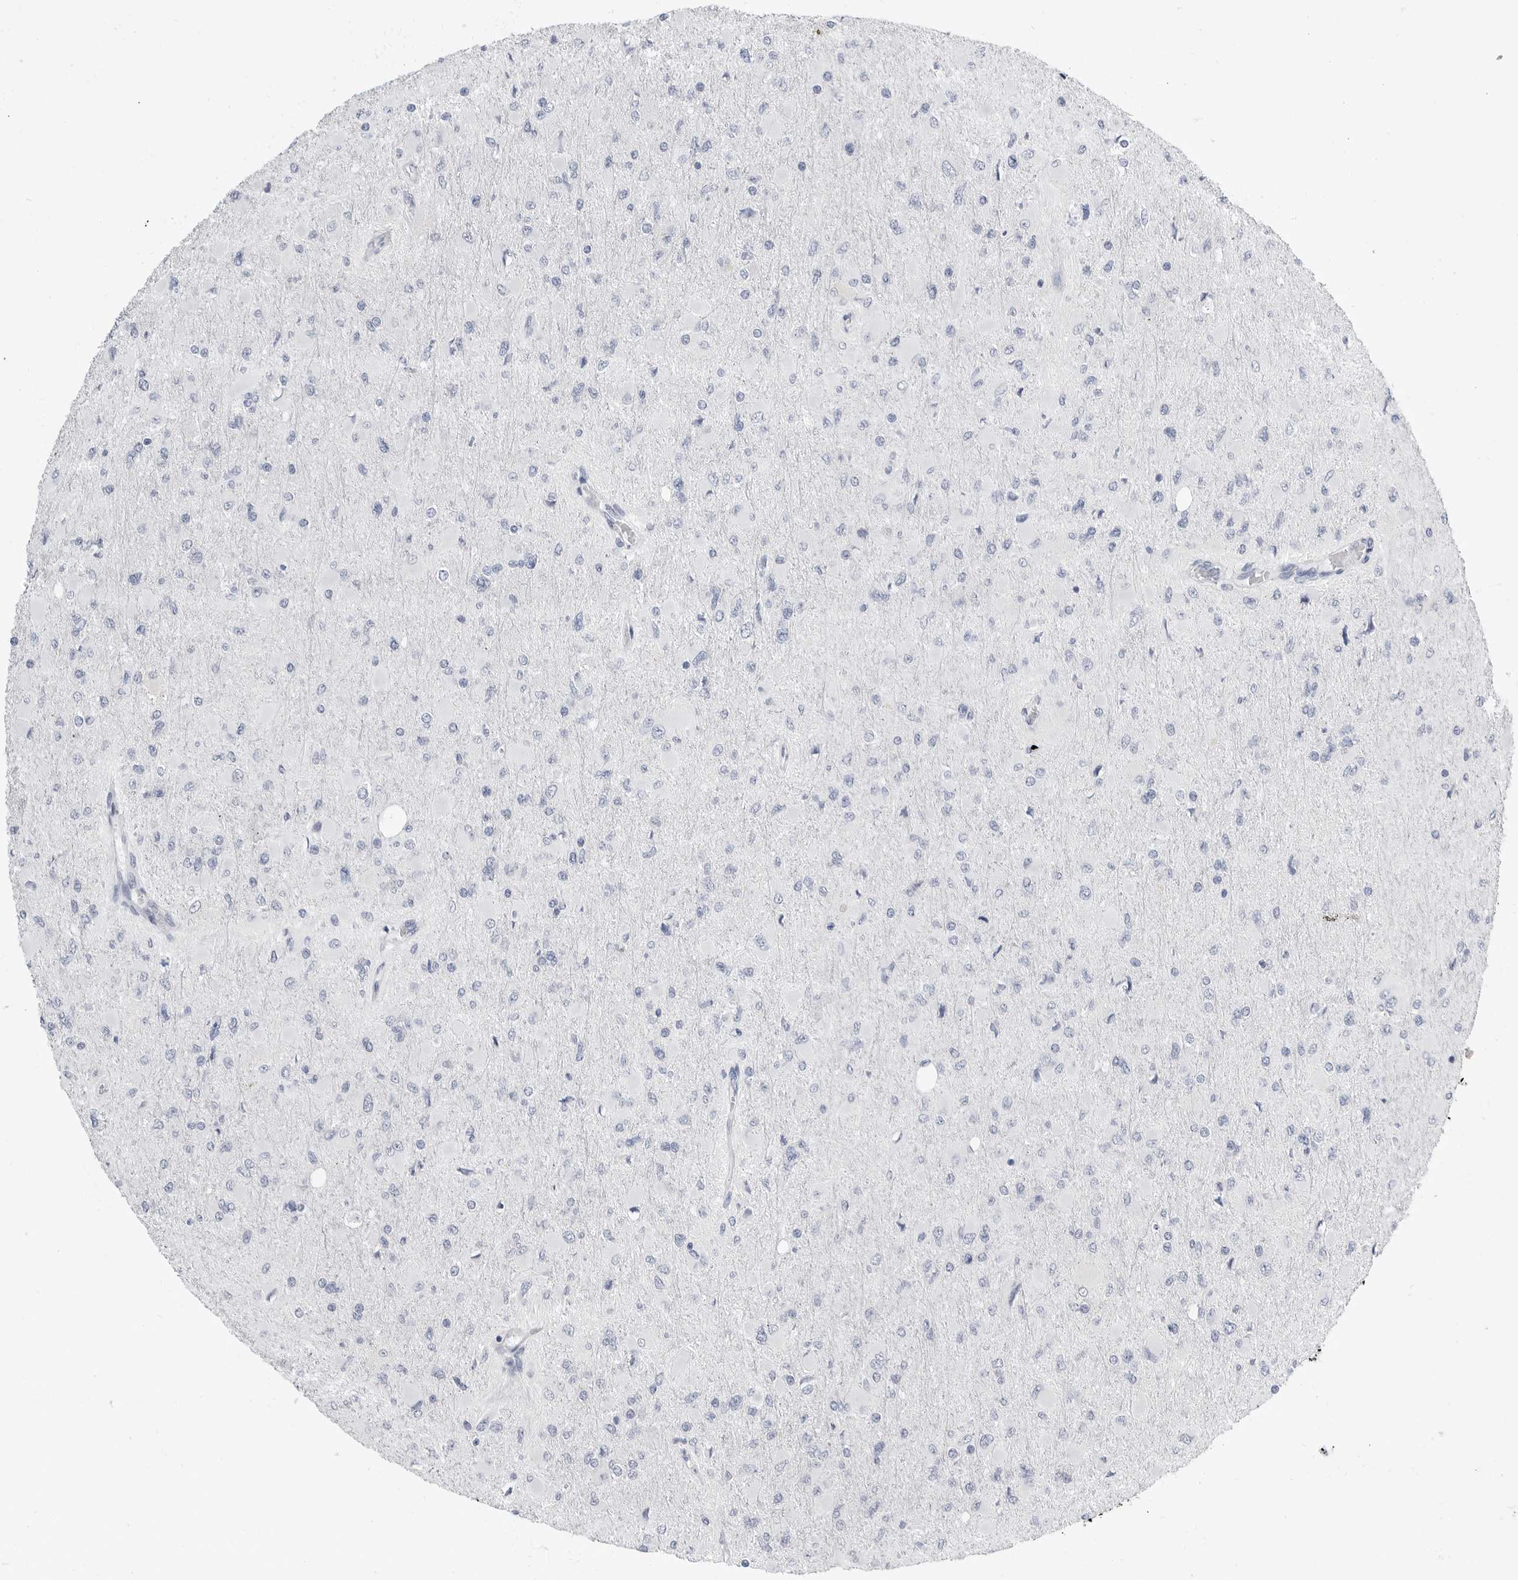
{"staining": {"intensity": "negative", "quantity": "none", "location": "none"}, "tissue": "glioma", "cell_type": "Tumor cells", "image_type": "cancer", "snomed": [{"axis": "morphology", "description": "Glioma, malignant, High grade"}, {"axis": "topography", "description": "Cerebral cortex"}], "caption": "Immunohistochemistry (IHC) micrograph of neoplastic tissue: human high-grade glioma (malignant) stained with DAB (3,3'-diaminobenzidine) shows no significant protein expression in tumor cells.", "gene": "PLN", "patient": {"sex": "female", "age": 36}}